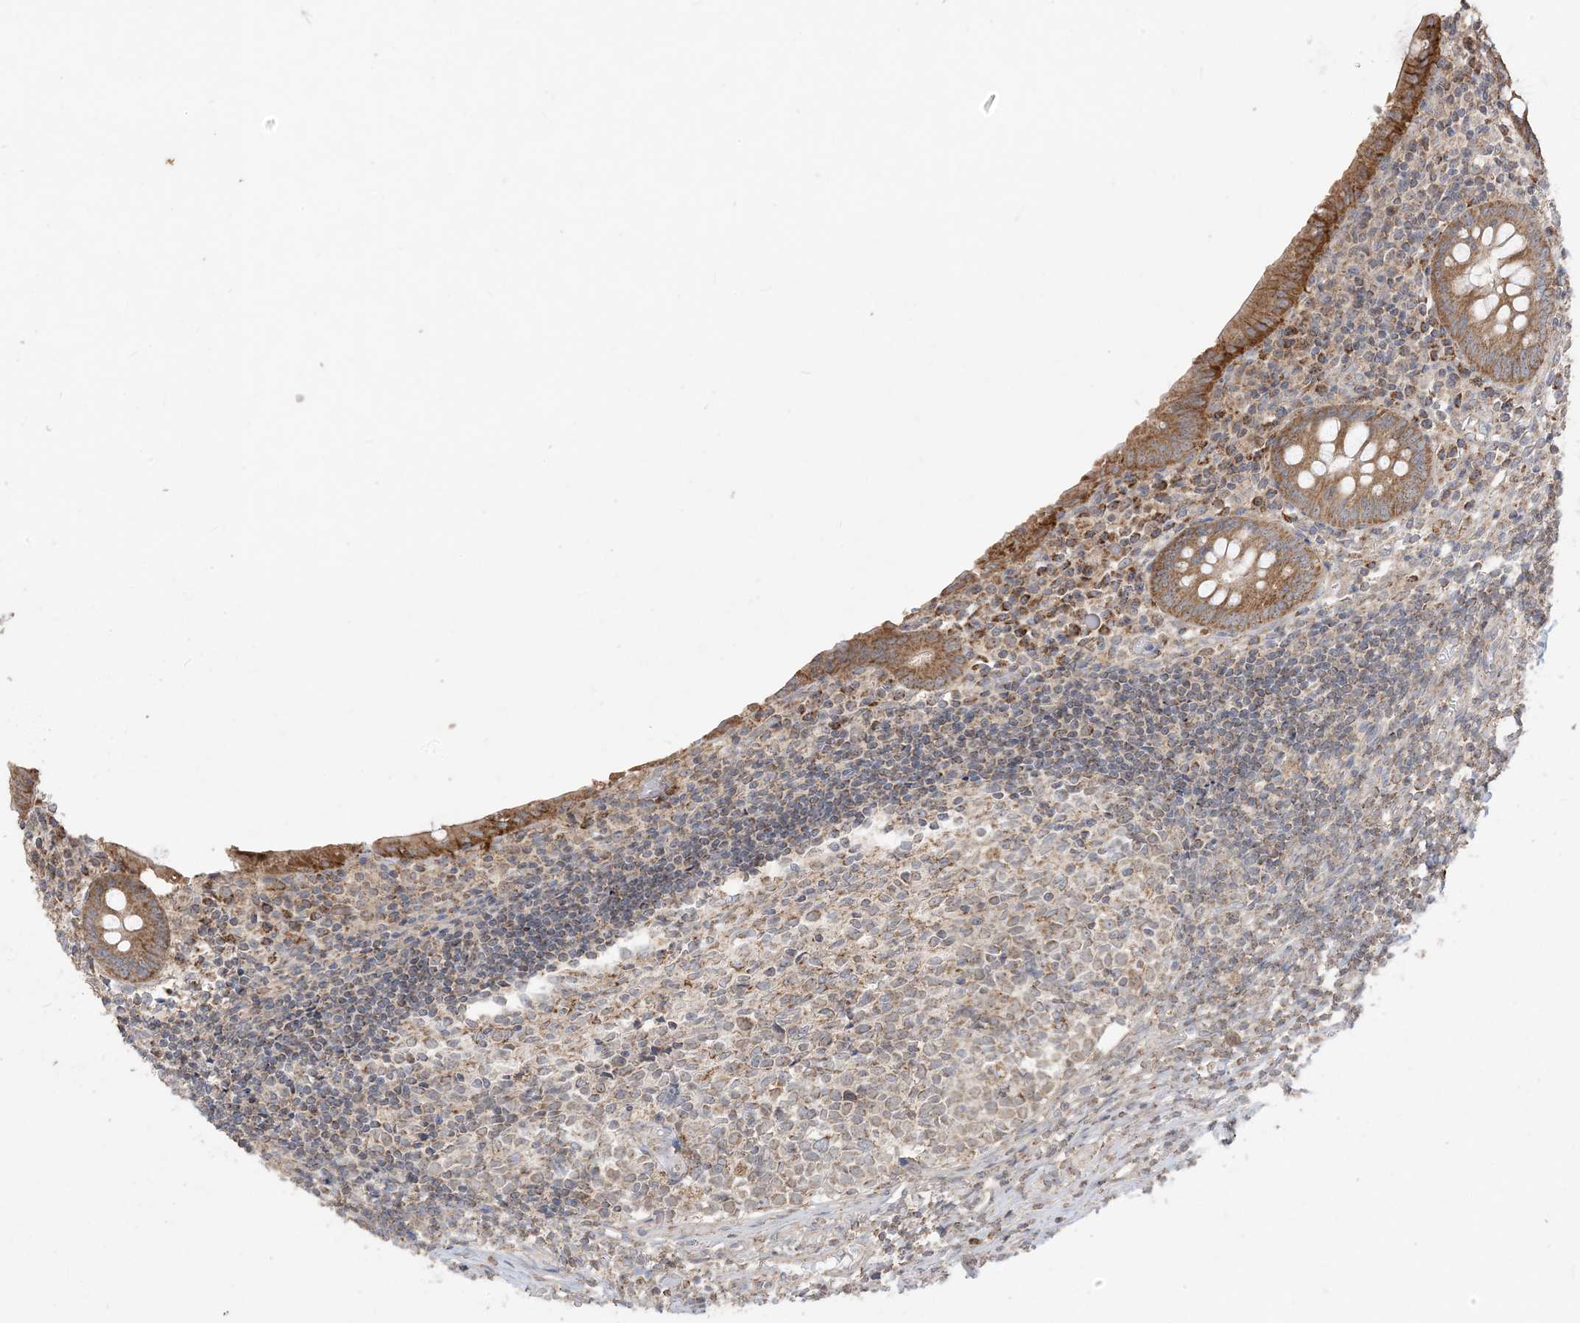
{"staining": {"intensity": "moderate", "quantity": ">75%", "location": "cytoplasmic/membranous"}, "tissue": "appendix", "cell_type": "Glandular cells", "image_type": "normal", "snomed": [{"axis": "morphology", "description": "Normal tissue, NOS"}, {"axis": "topography", "description": "Appendix"}], "caption": "IHC of normal human appendix reveals medium levels of moderate cytoplasmic/membranous positivity in approximately >75% of glandular cells. Immunohistochemistry stains the protein in brown and the nuclei are stained blue.", "gene": "SIRT3", "patient": {"sex": "female", "age": 17}}